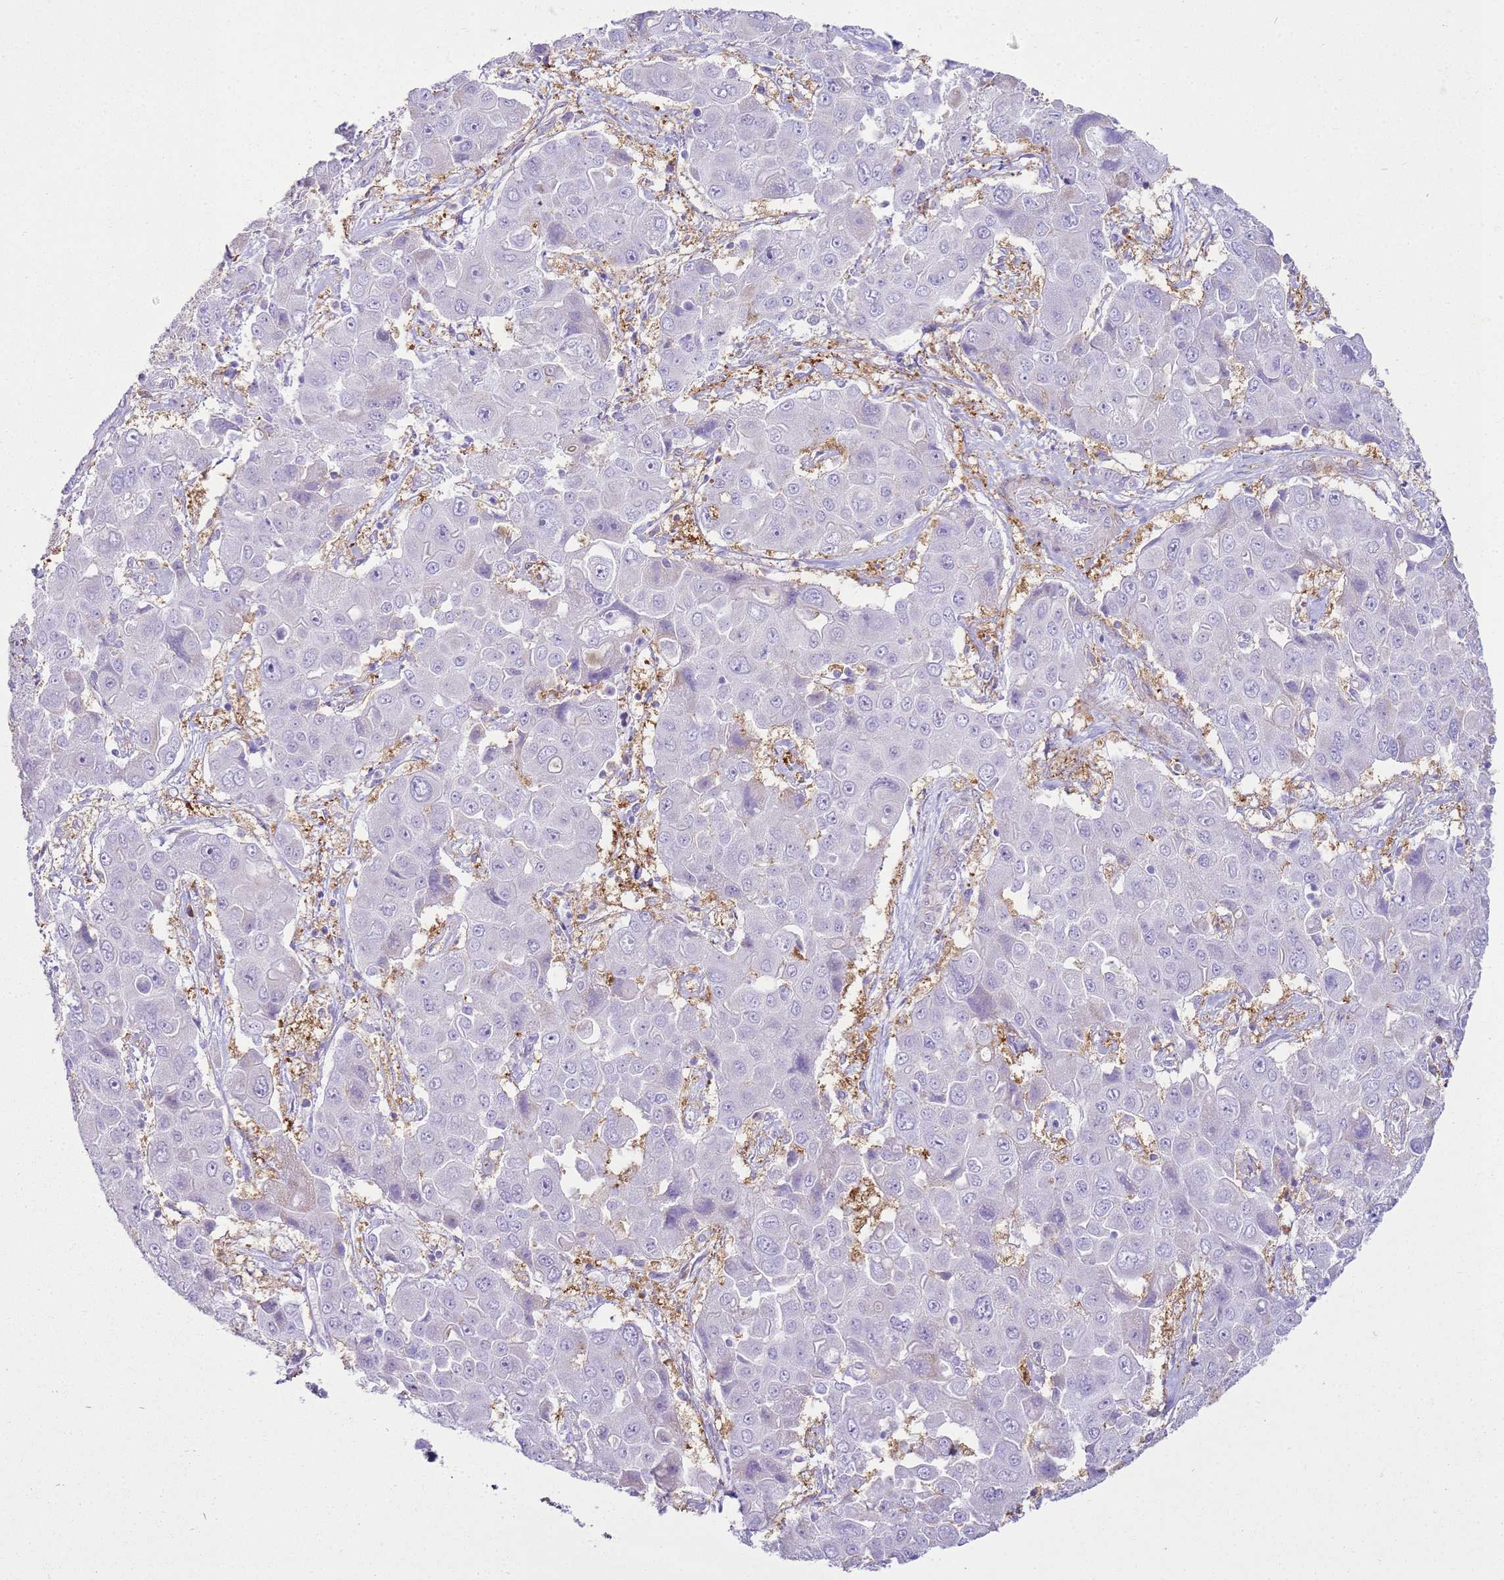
{"staining": {"intensity": "negative", "quantity": "none", "location": "none"}, "tissue": "liver cancer", "cell_type": "Tumor cells", "image_type": "cancer", "snomed": [{"axis": "morphology", "description": "Cholangiocarcinoma"}, {"axis": "topography", "description": "Liver"}], "caption": "Photomicrograph shows no protein positivity in tumor cells of liver cancer tissue.", "gene": "SNX21", "patient": {"sex": "male", "age": 67}}